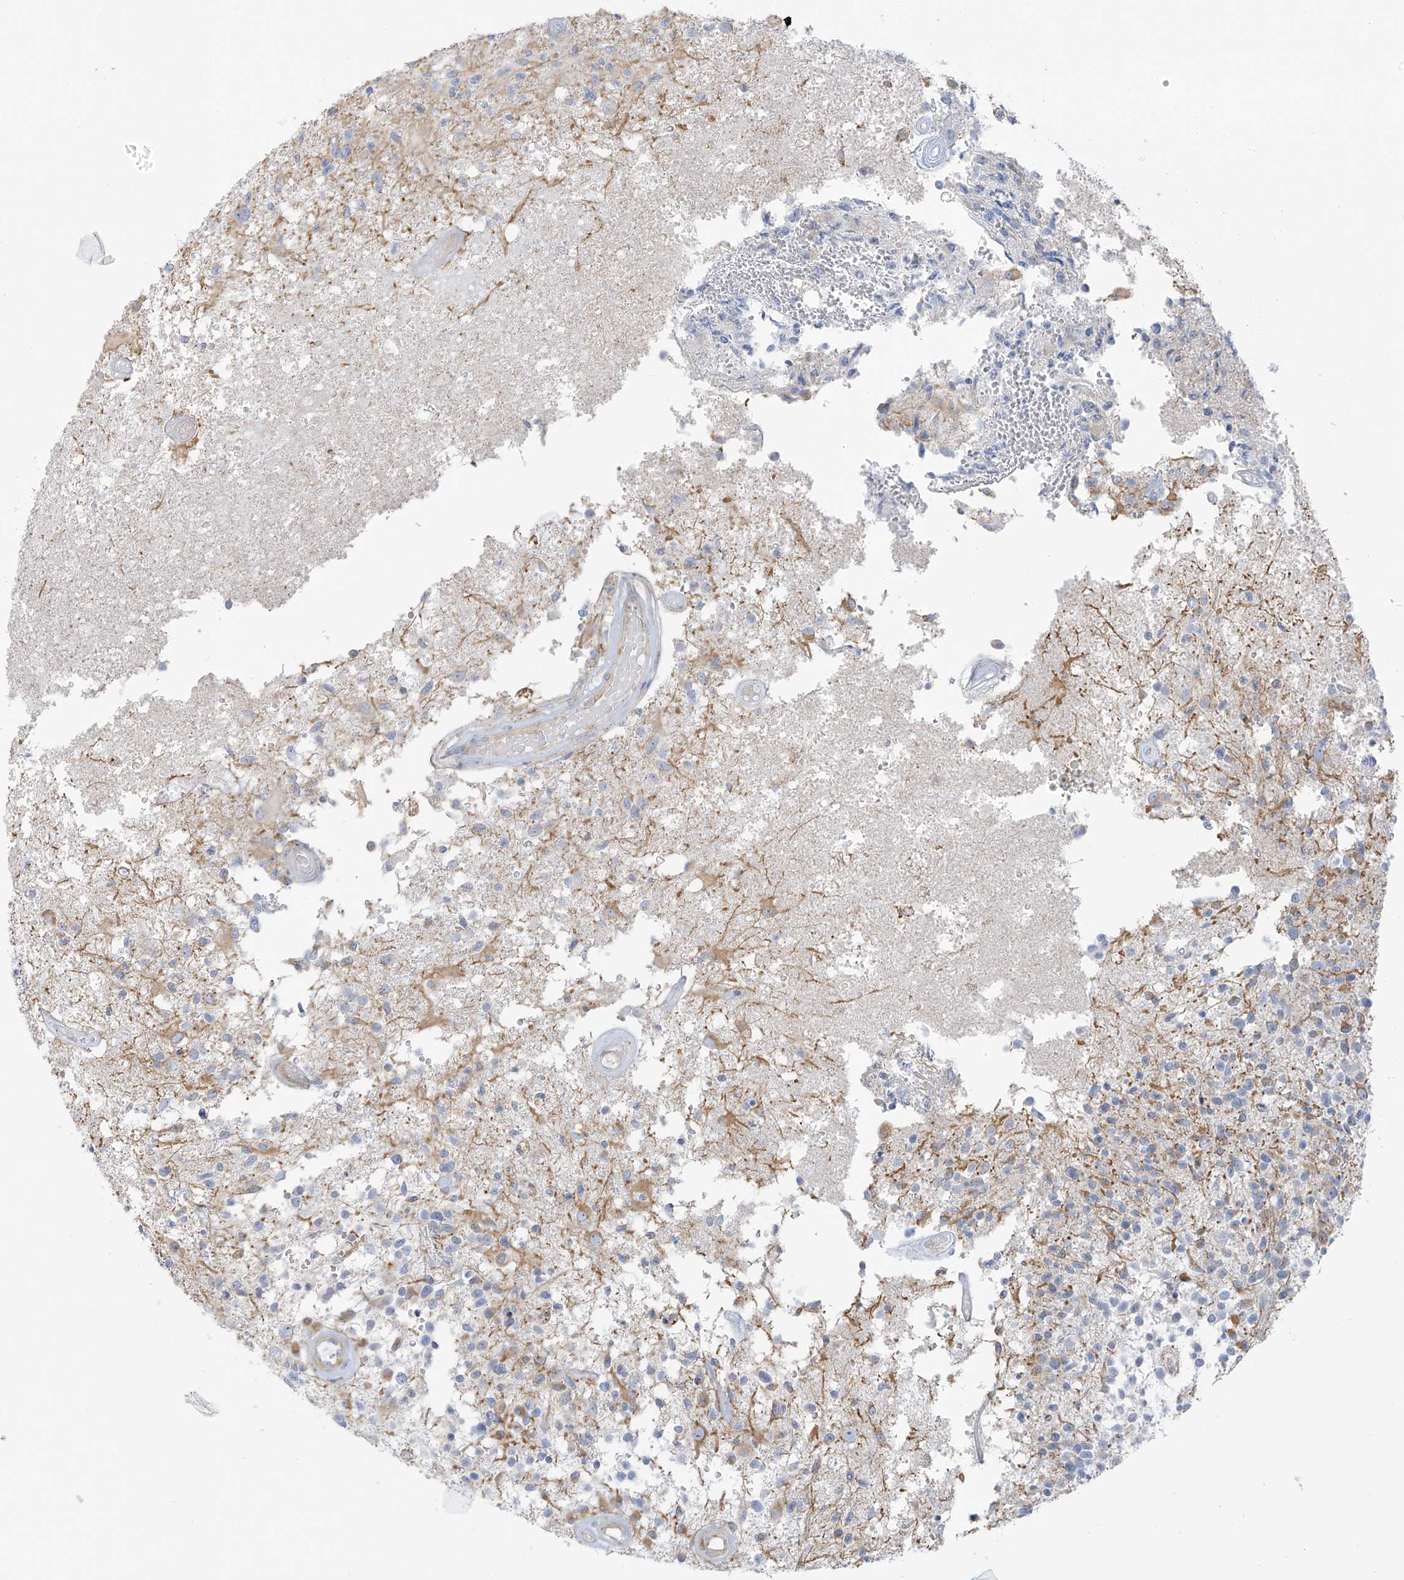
{"staining": {"intensity": "negative", "quantity": "none", "location": "none"}, "tissue": "glioma", "cell_type": "Tumor cells", "image_type": "cancer", "snomed": [{"axis": "morphology", "description": "Glioma, malignant, High grade"}, {"axis": "morphology", "description": "Glioblastoma, NOS"}, {"axis": "topography", "description": "Brain"}], "caption": "Immunohistochemistry (IHC) of human glioblastoma demonstrates no staining in tumor cells.", "gene": "TAL2", "patient": {"sex": "male", "age": 60}}